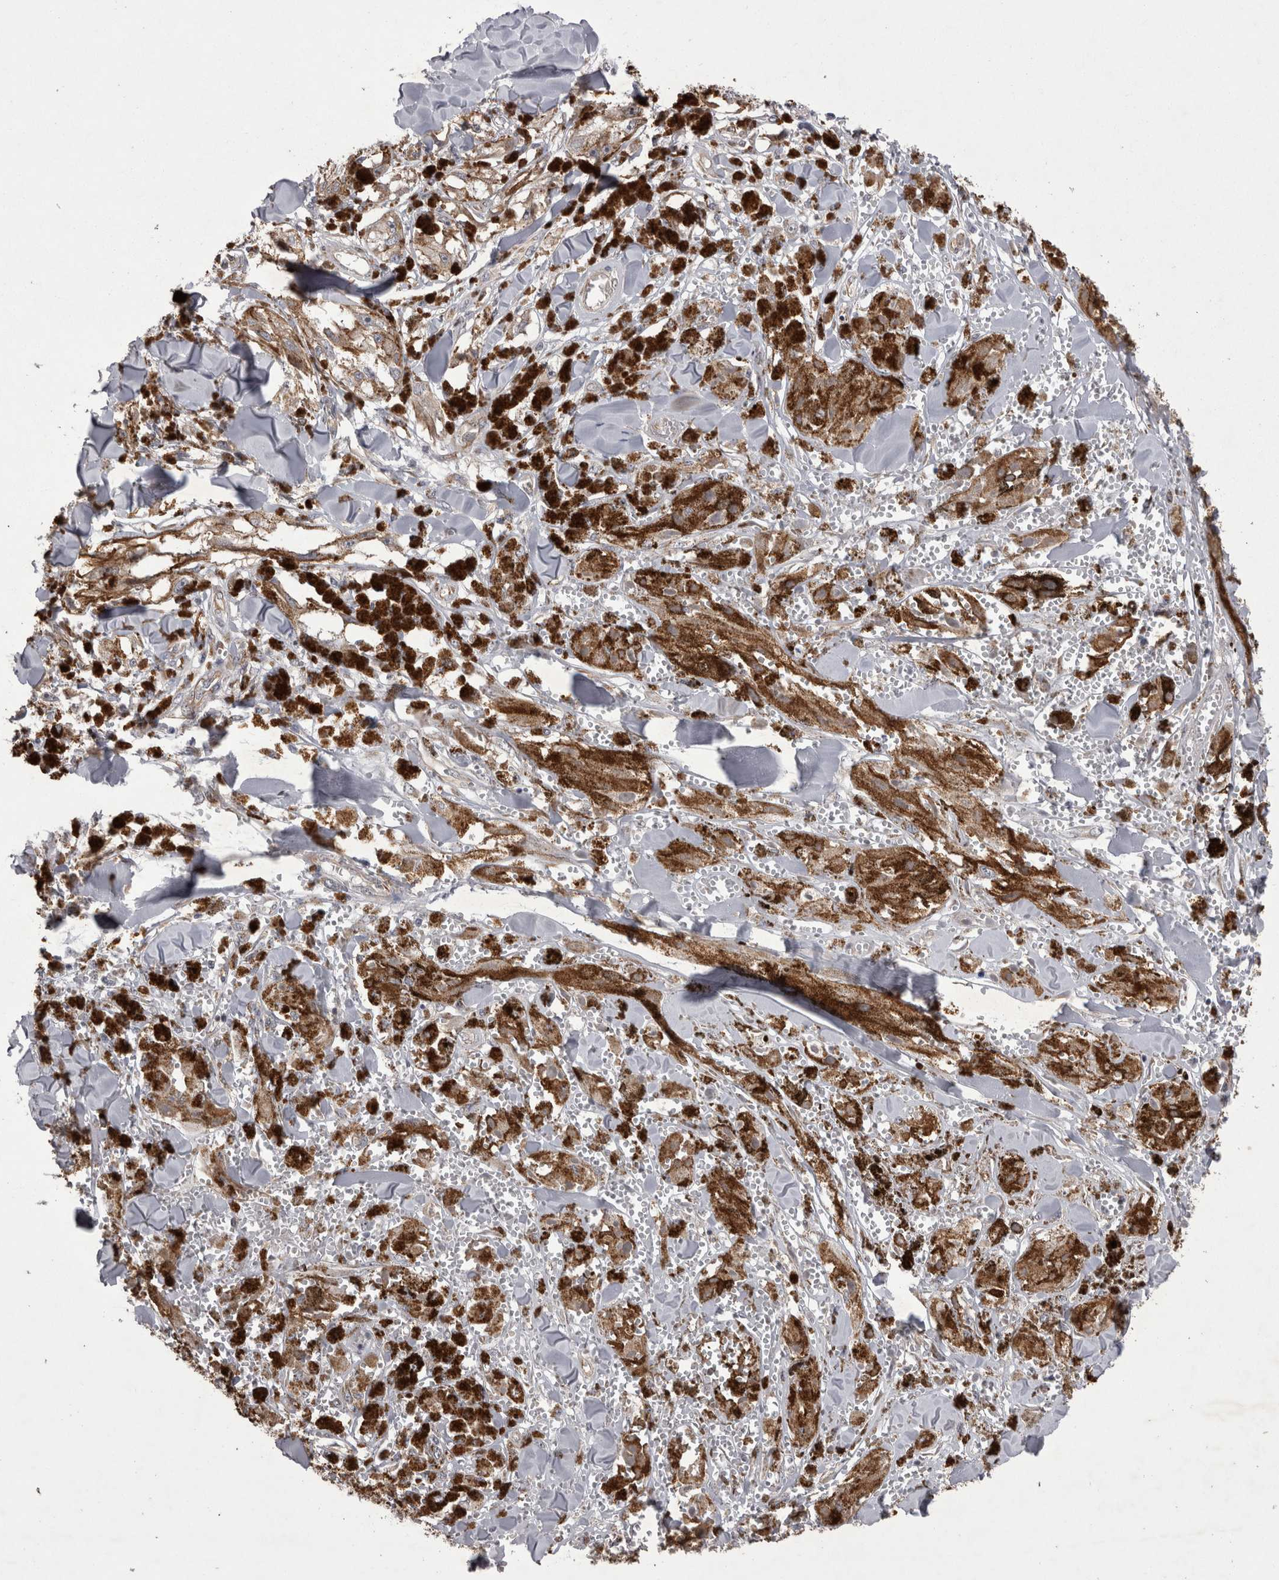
{"staining": {"intensity": "weak", "quantity": ">75%", "location": "cytoplasmic/membranous"}, "tissue": "melanoma", "cell_type": "Tumor cells", "image_type": "cancer", "snomed": [{"axis": "morphology", "description": "Malignant melanoma, NOS"}, {"axis": "topography", "description": "Skin"}], "caption": "Immunohistochemical staining of human melanoma displays low levels of weak cytoplasmic/membranous protein expression in about >75% of tumor cells.", "gene": "NENF", "patient": {"sex": "male", "age": 88}}